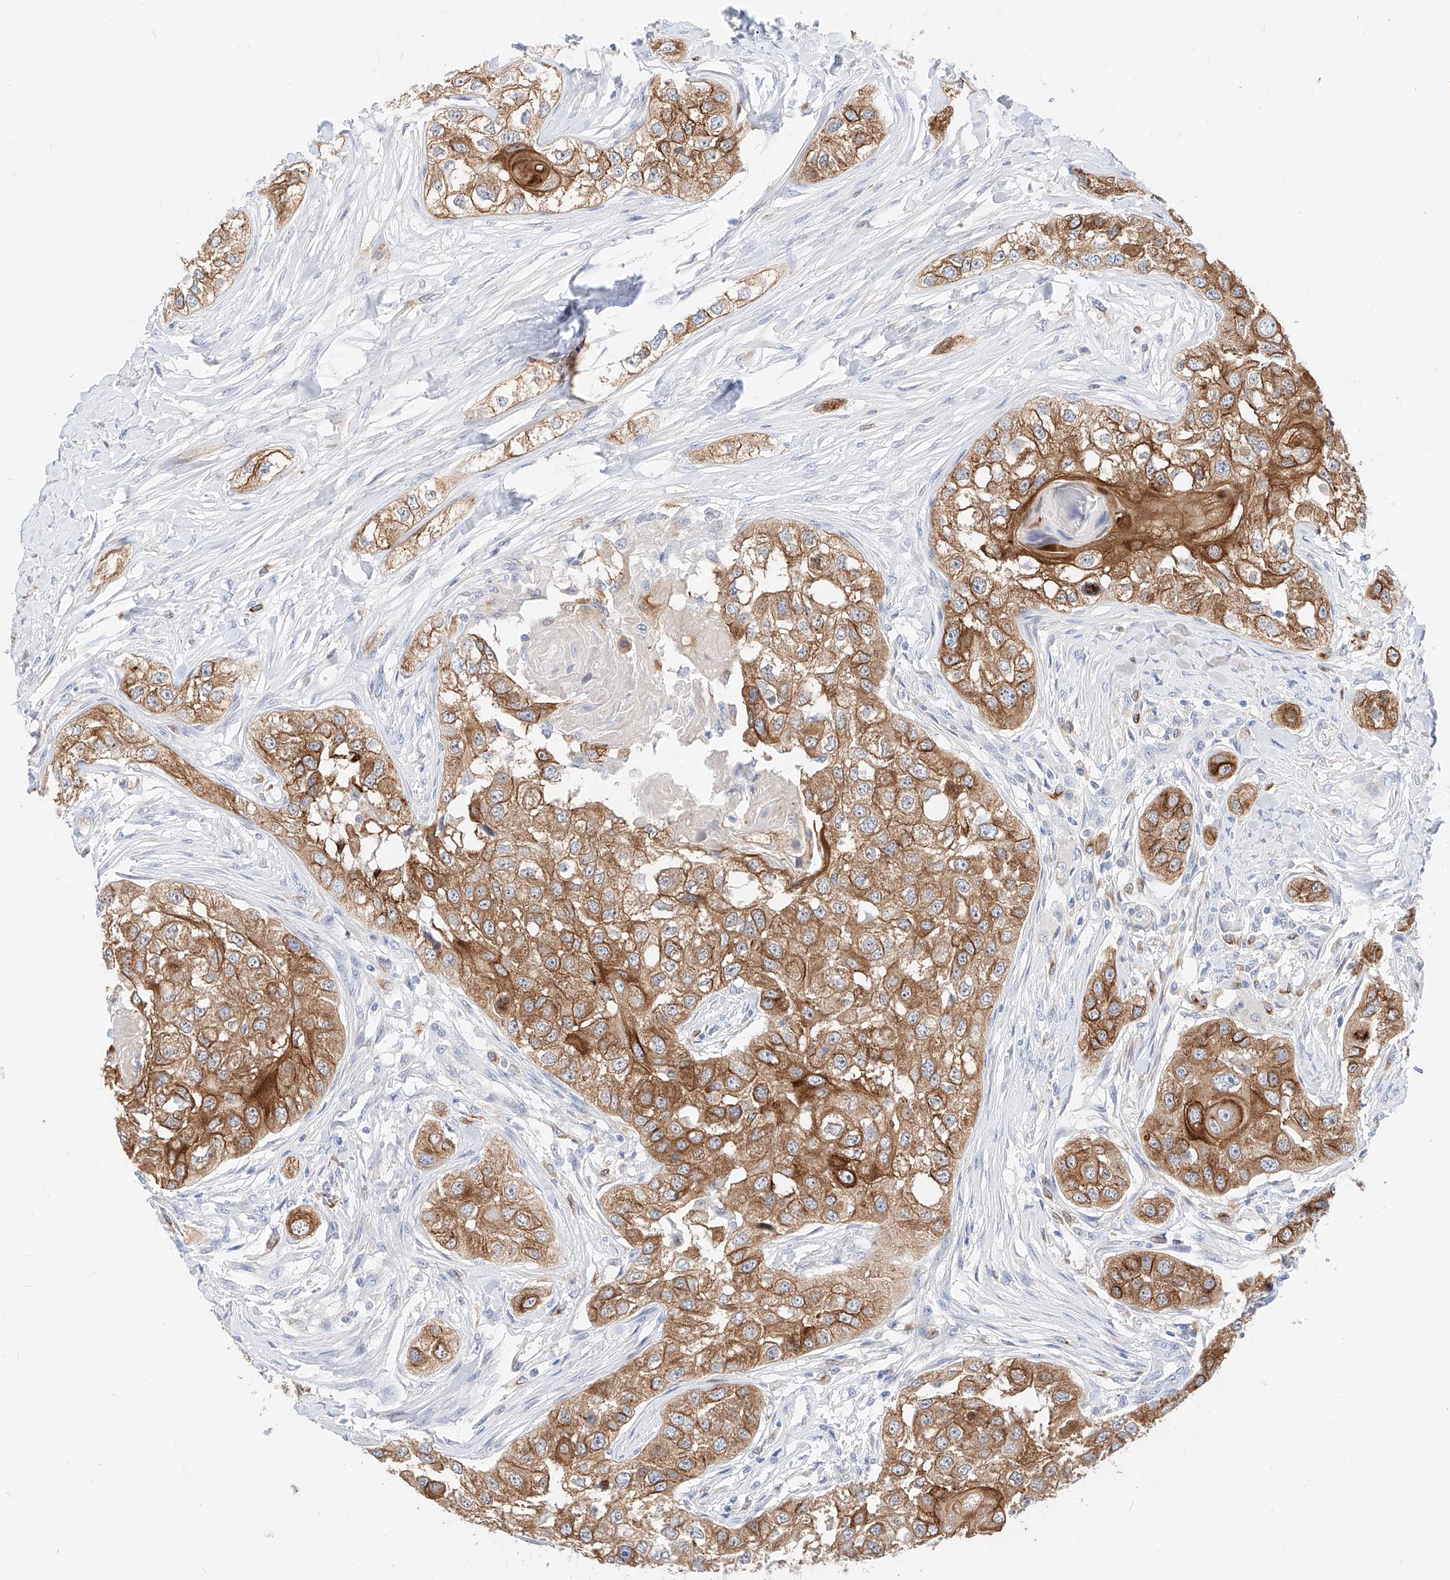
{"staining": {"intensity": "moderate", "quantity": ">75%", "location": "cytoplasmic/membranous"}, "tissue": "head and neck cancer", "cell_type": "Tumor cells", "image_type": "cancer", "snomed": [{"axis": "morphology", "description": "Normal tissue, NOS"}, {"axis": "morphology", "description": "Squamous cell carcinoma, NOS"}, {"axis": "topography", "description": "Skeletal muscle"}, {"axis": "topography", "description": "Head-Neck"}], "caption": "Immunohistochemical staining of squamous cell carcinoma (head and neck) exhibits medium levels of moderate cytoplasmic/membranous protein staining in approximately >75% of tumor cells. The protein of interest is shown in brown color, while the nuclei are stained blue.", "gene": "MAP7", "patient": {"sex": "male", "age": 51}}